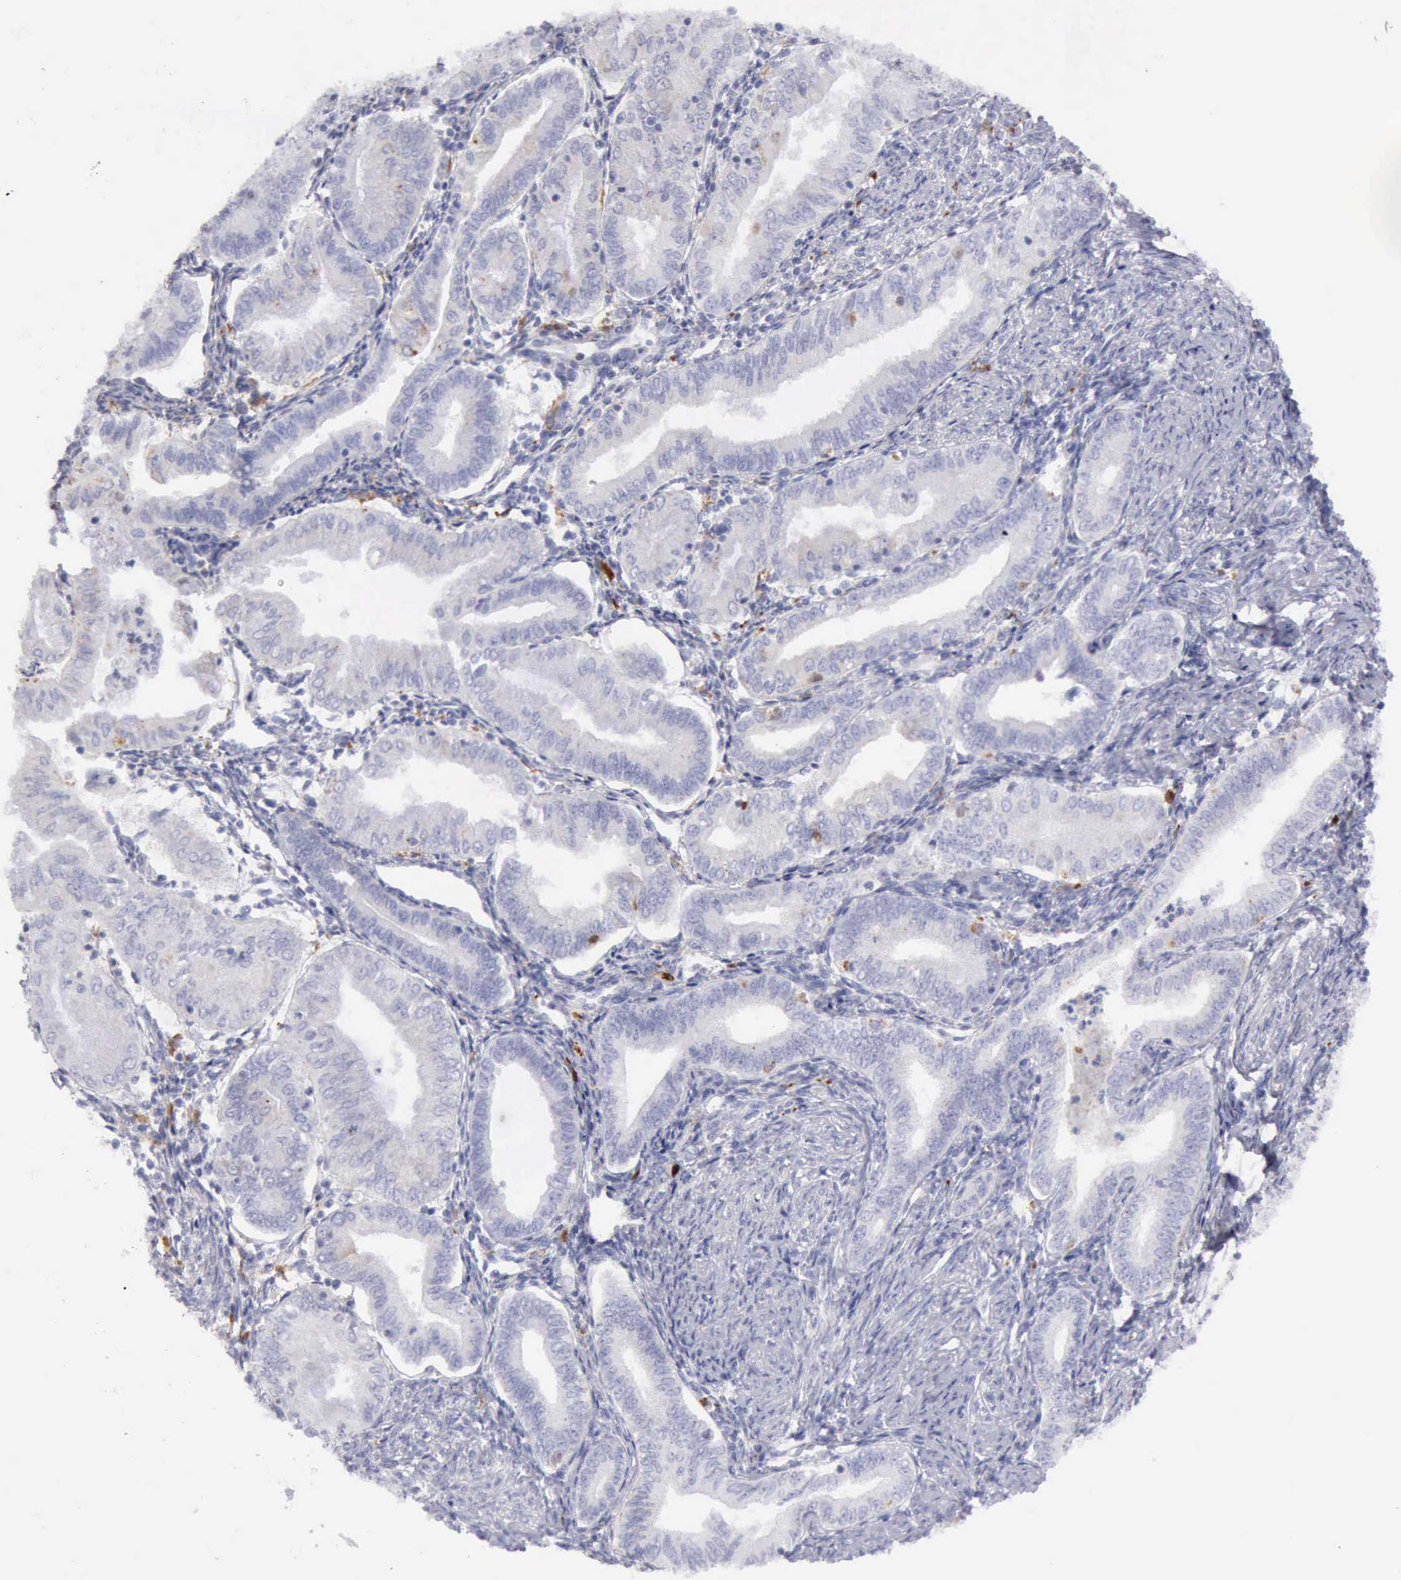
{"staining": {"intensity": "negative", "quantity": "none", "location": "none"}, "tissue": "endometrial cancer", "cell_type": "Tumor cells", "image_type": "cancer", "snomed": [{"axis": "morphology", "description": "Adenocarcinoma, NOS"}, {"axis": "topography", "description": "Endometrium"}], "caption": "This histopathology image is of endometrial cancer (adenocarcinoma) stained with IHC to label a protein in brown with the nuclei are counter-stained blue. There is no expression in tumor cells. (Immunohistochemistry, brightfield microscopy, high magnification).", "gene": "CTSS", "patient": {"sex": "female", "age": 55}}